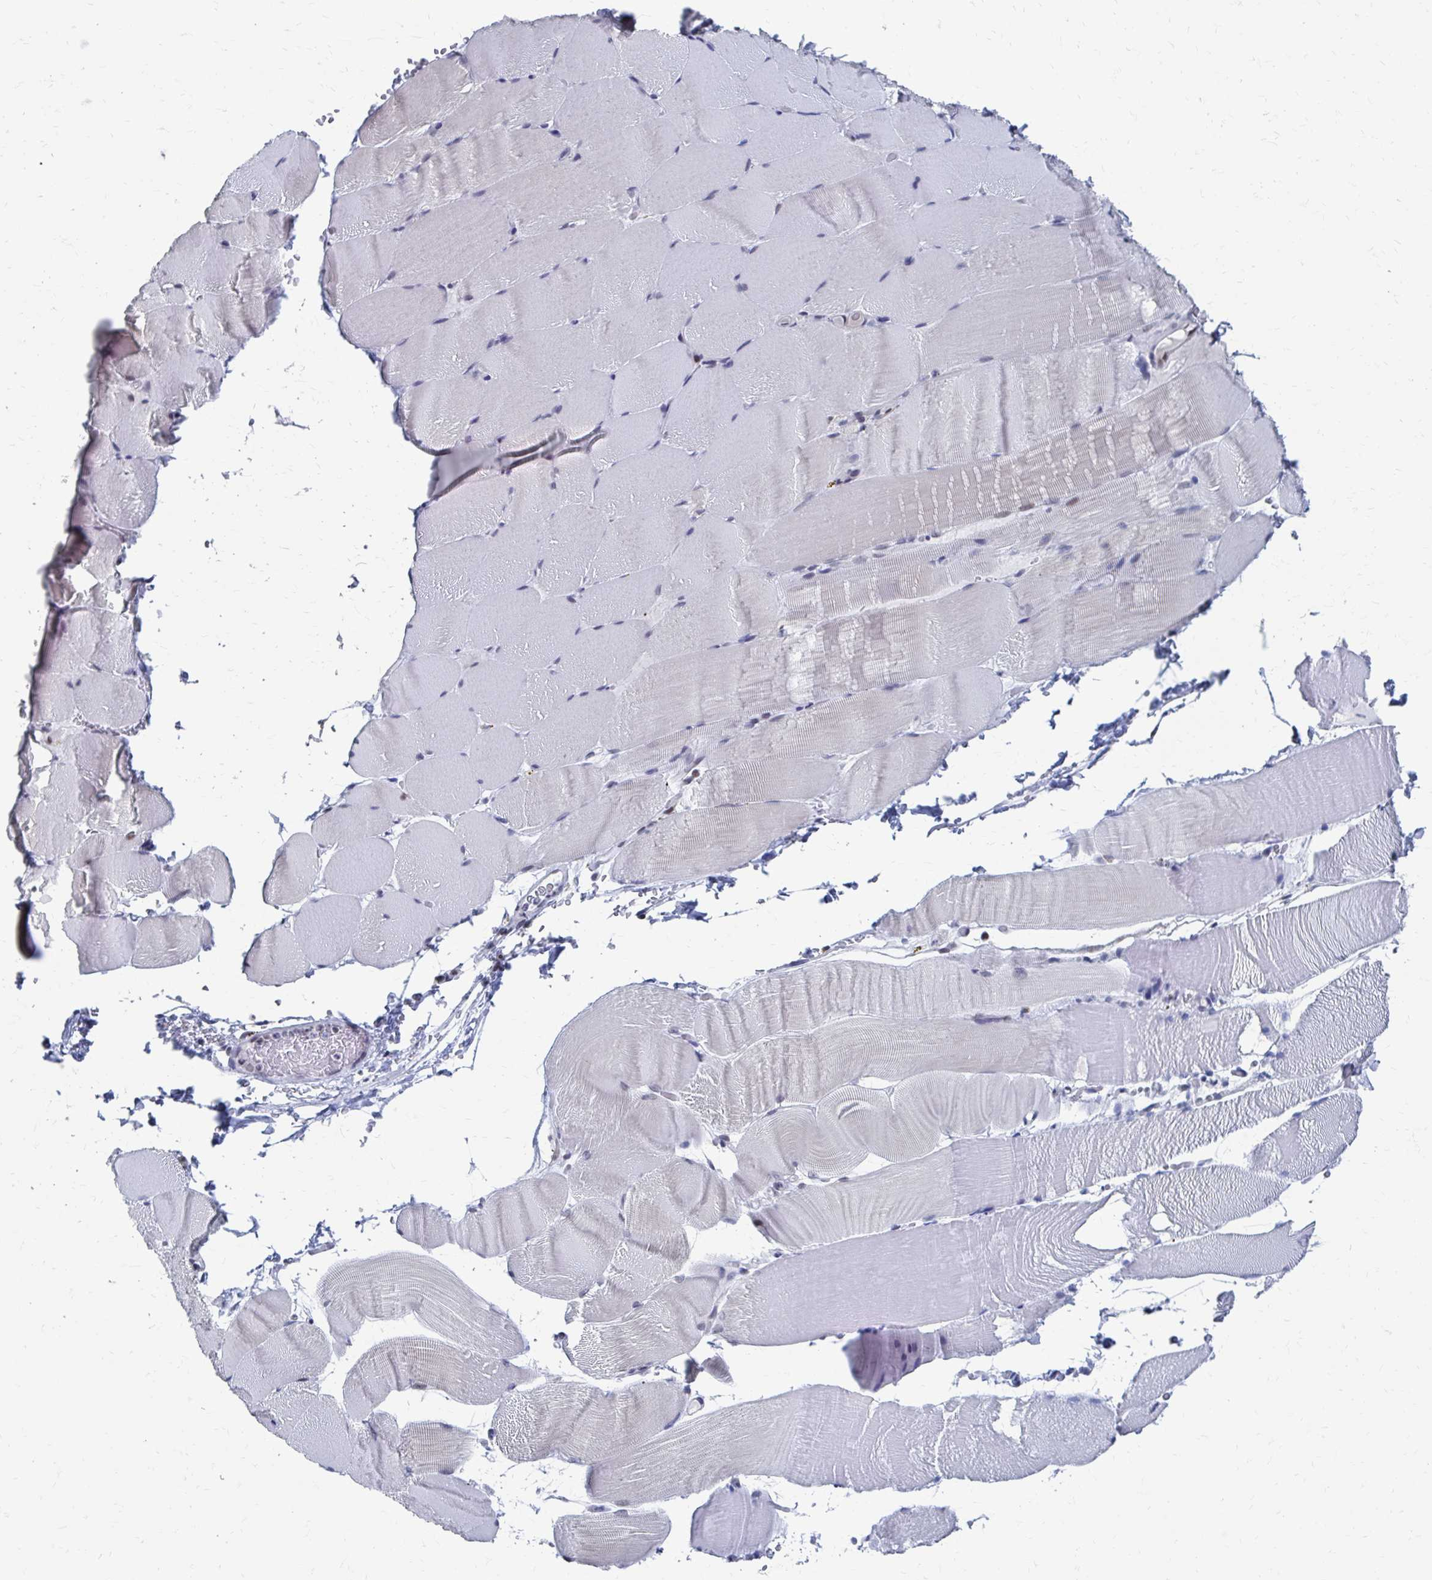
{"staining": {"intensity": "negative", "quantity": "none", "location": "none"}, "tissue": "skeletal muscle", "cell_type": "Myocytes", "image_type": "normal", "snomed": [{"axis": "morphology", "description": "Normal tissue, NOS"}, {"axis": "topography", "description": "Skeletal muscle"}], "caption": "Human skeletal muscle stained for a protein using immunohistochemistry reveals no positivity in myocytes.", "gene": "CDIN1", "patient": {"sex": "female", "age": 37}}